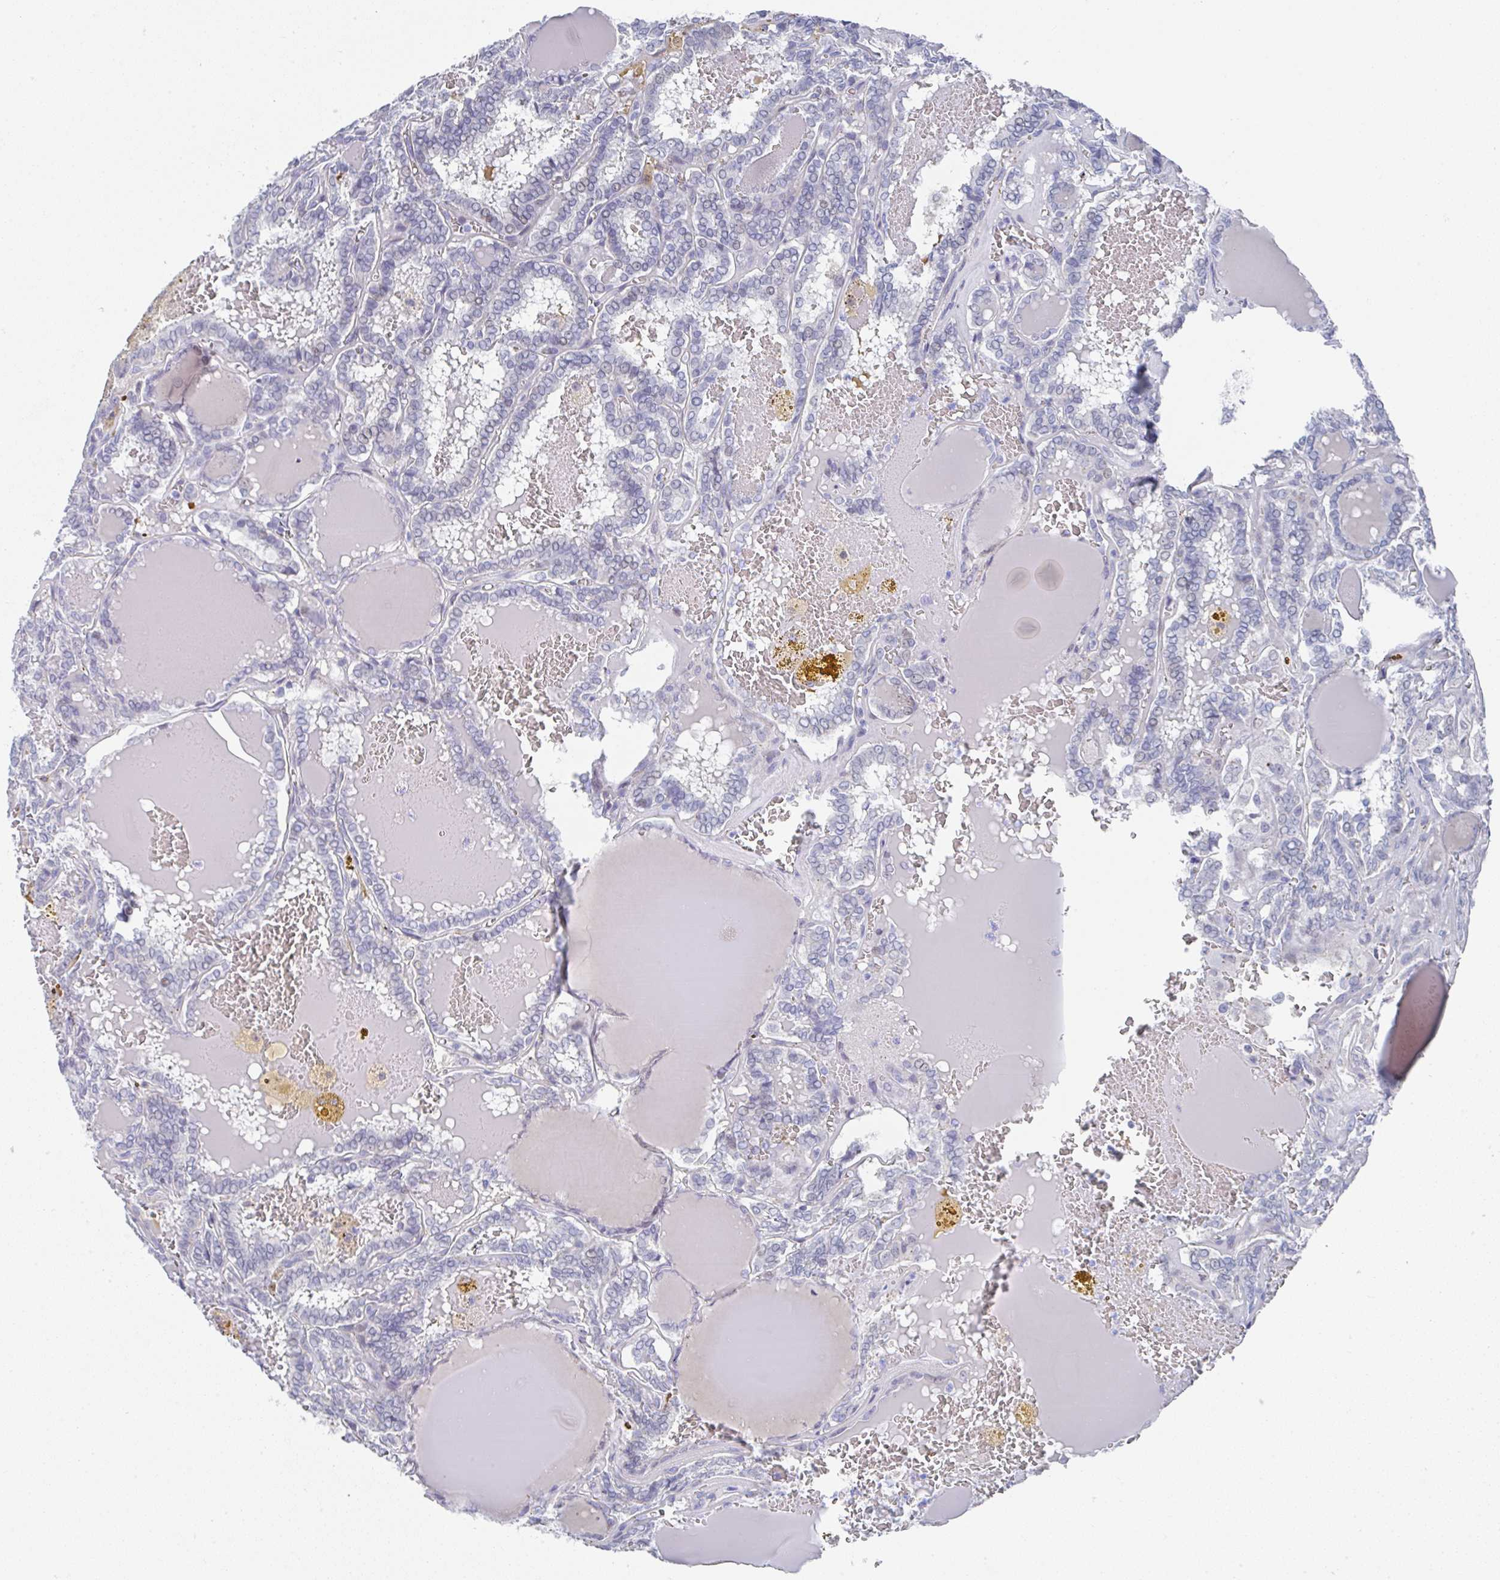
{"staining": {"intensity": "negative", "quantity": "none", "location": "none"}, "tissue": "thyroid cancer", "cell_type": "Tumor cells", "image_type": "cancer", "snomed": [{"axis": "morphology", "description": "Papillary adenocarcinoma, NOS"}, {"axis": "topography", "description": "Thyroid gland"}], "caption": "Tumor cells show no significant protein staining in papillary adenocarcinoma (thyroid).", "gene": "TNFRSF8", "patient": {"sex": "female", "age": 72}}